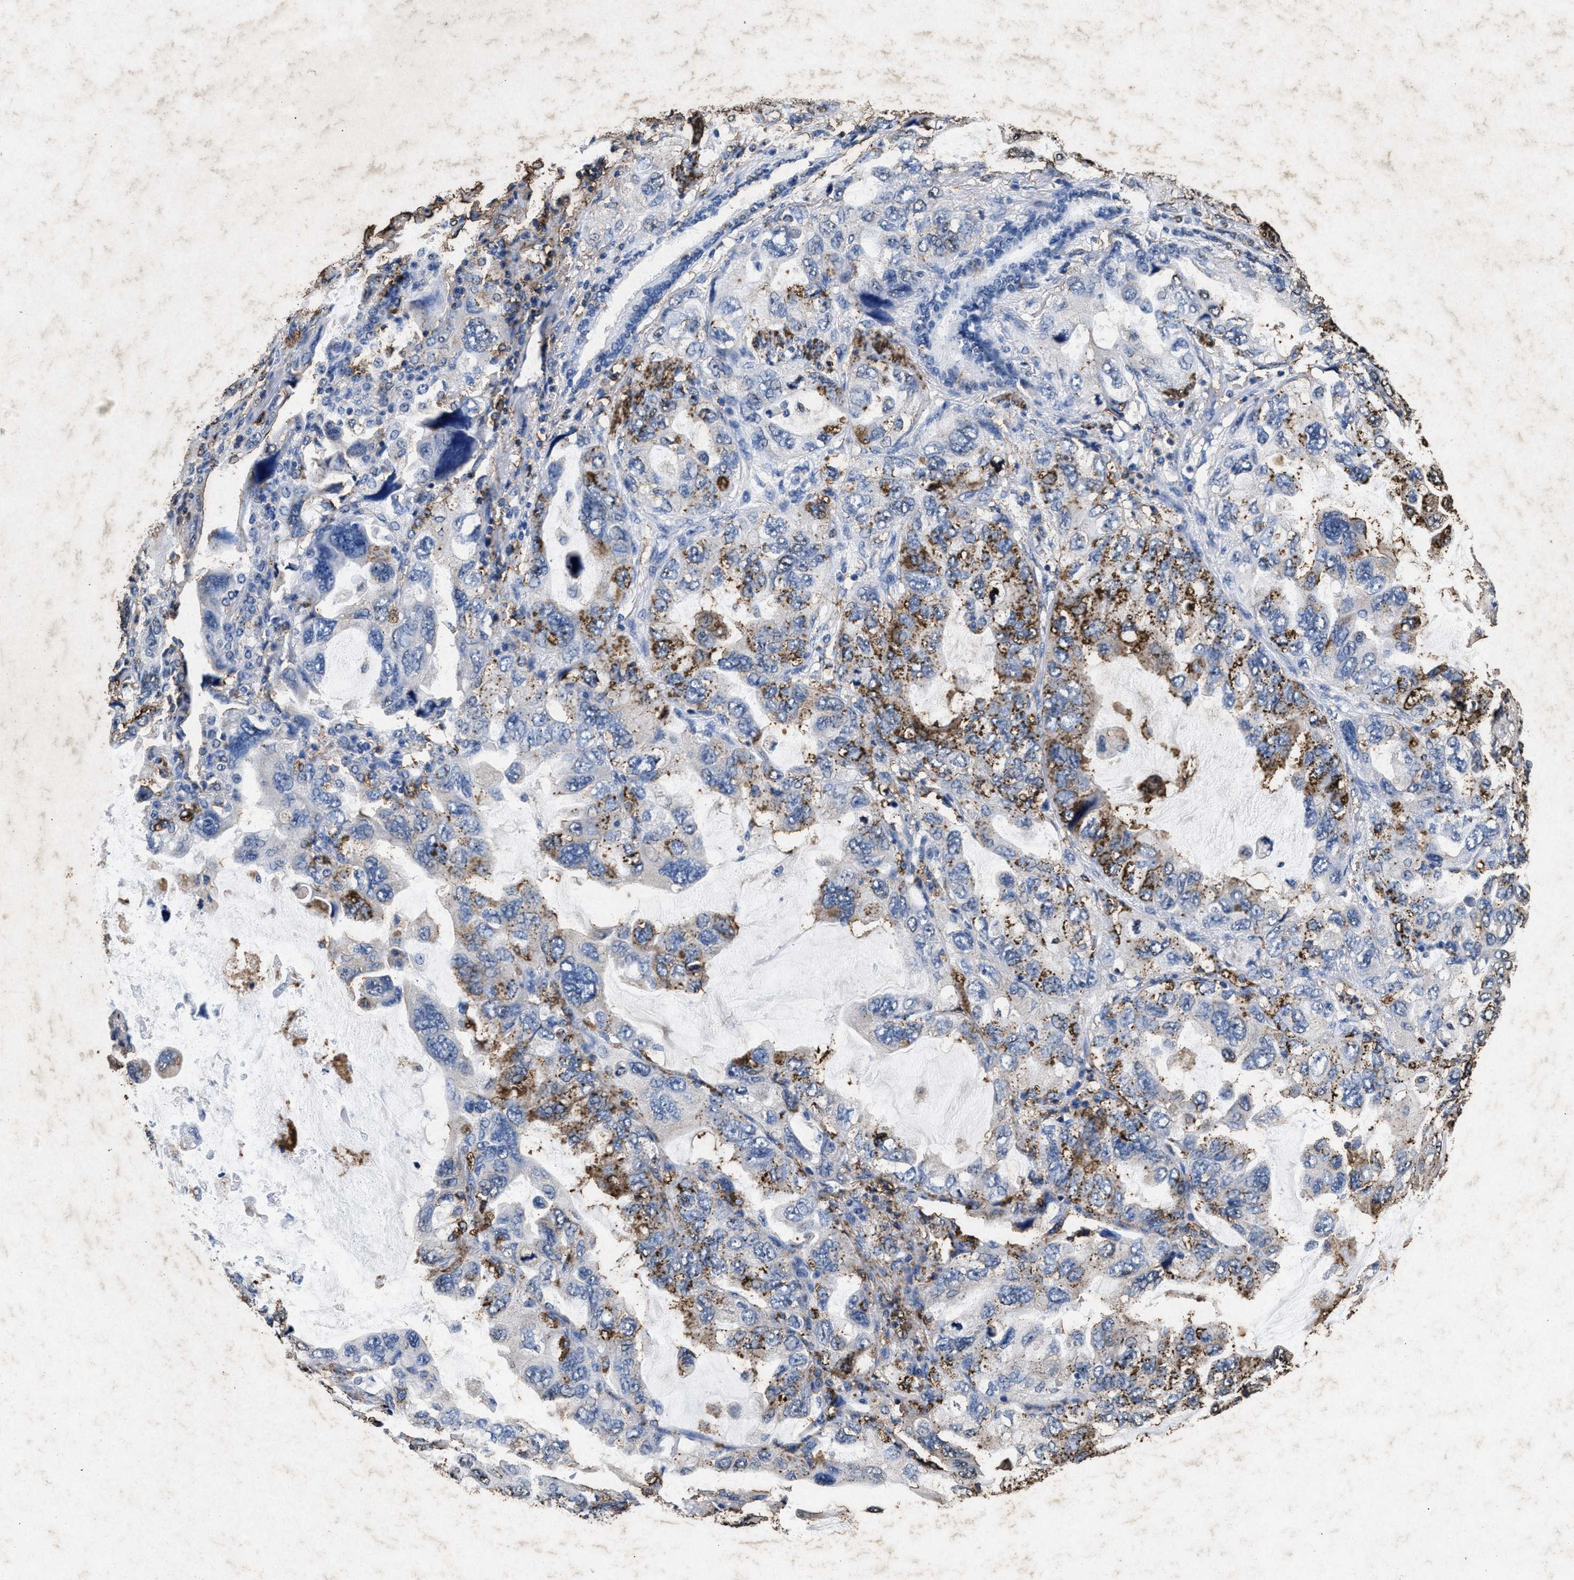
{"staining": {"intensity": "moderate", "quantity": "25%-75%", "location": "cytoplasmic/membranous"}, "tissue": "lung cancer", "cell_type": "Tumor cells", "image_type": "cancer", "snomed": [{"axis": "morphology", "description": "Squamous cell carcinoma, NOS"}, {"axis": "topography", "description": "Lung"}], "caption": "Brown immunohistochemical staining in lung squamous cell carcinoma reveals moderate cytoplasmic/membranous staining in approximately 25%-75% of tumor cells.", "gene": "LTB4R2", "patient": {"sex": "female", "age": 73}}